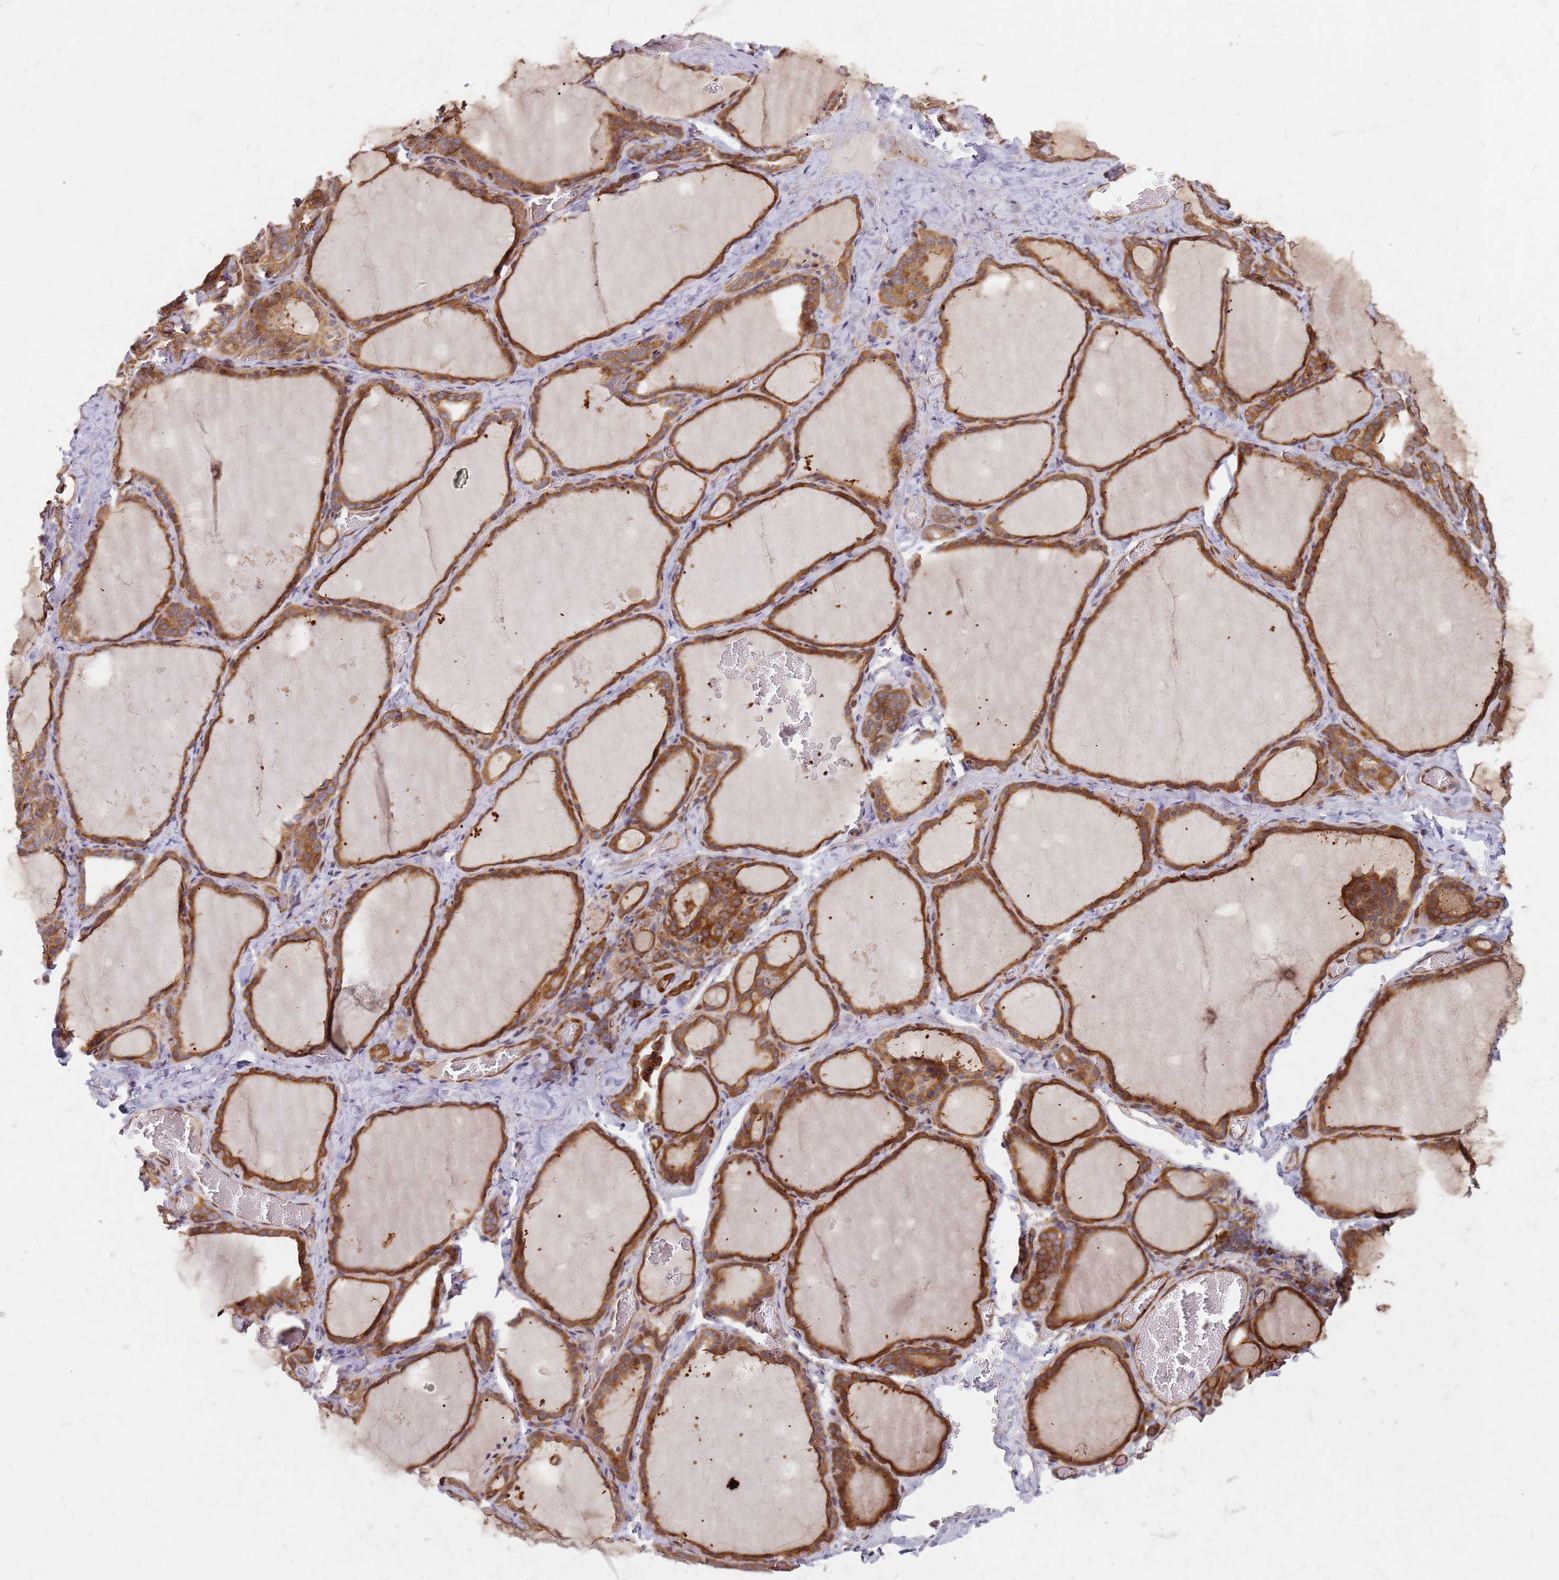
{"staining": {"intensity": "moderate", "quantity": ">75%", "location": "cytoplasmic/membranous"}, "tissue": "thyroid gland", "cell_type": "Glandular cells", "image_type": "normal", "snomed": [{"axis": "morphology", "description": "Normal tissue, NOS"}, {"axis": "topography", "description": "Thyroid gland"}], "caption": "Glandular cells reveal medium levels of moderate cytoplasmic/membranous positivity in approximately >75% of cells in benign human thyroid gland. The staining was performed using DAB, with brown indicating positive protein expression. Nuclei are stained blue with hematoxylin.", "gene": "HDX", "patient": {"sex": "female", "age": 39}}